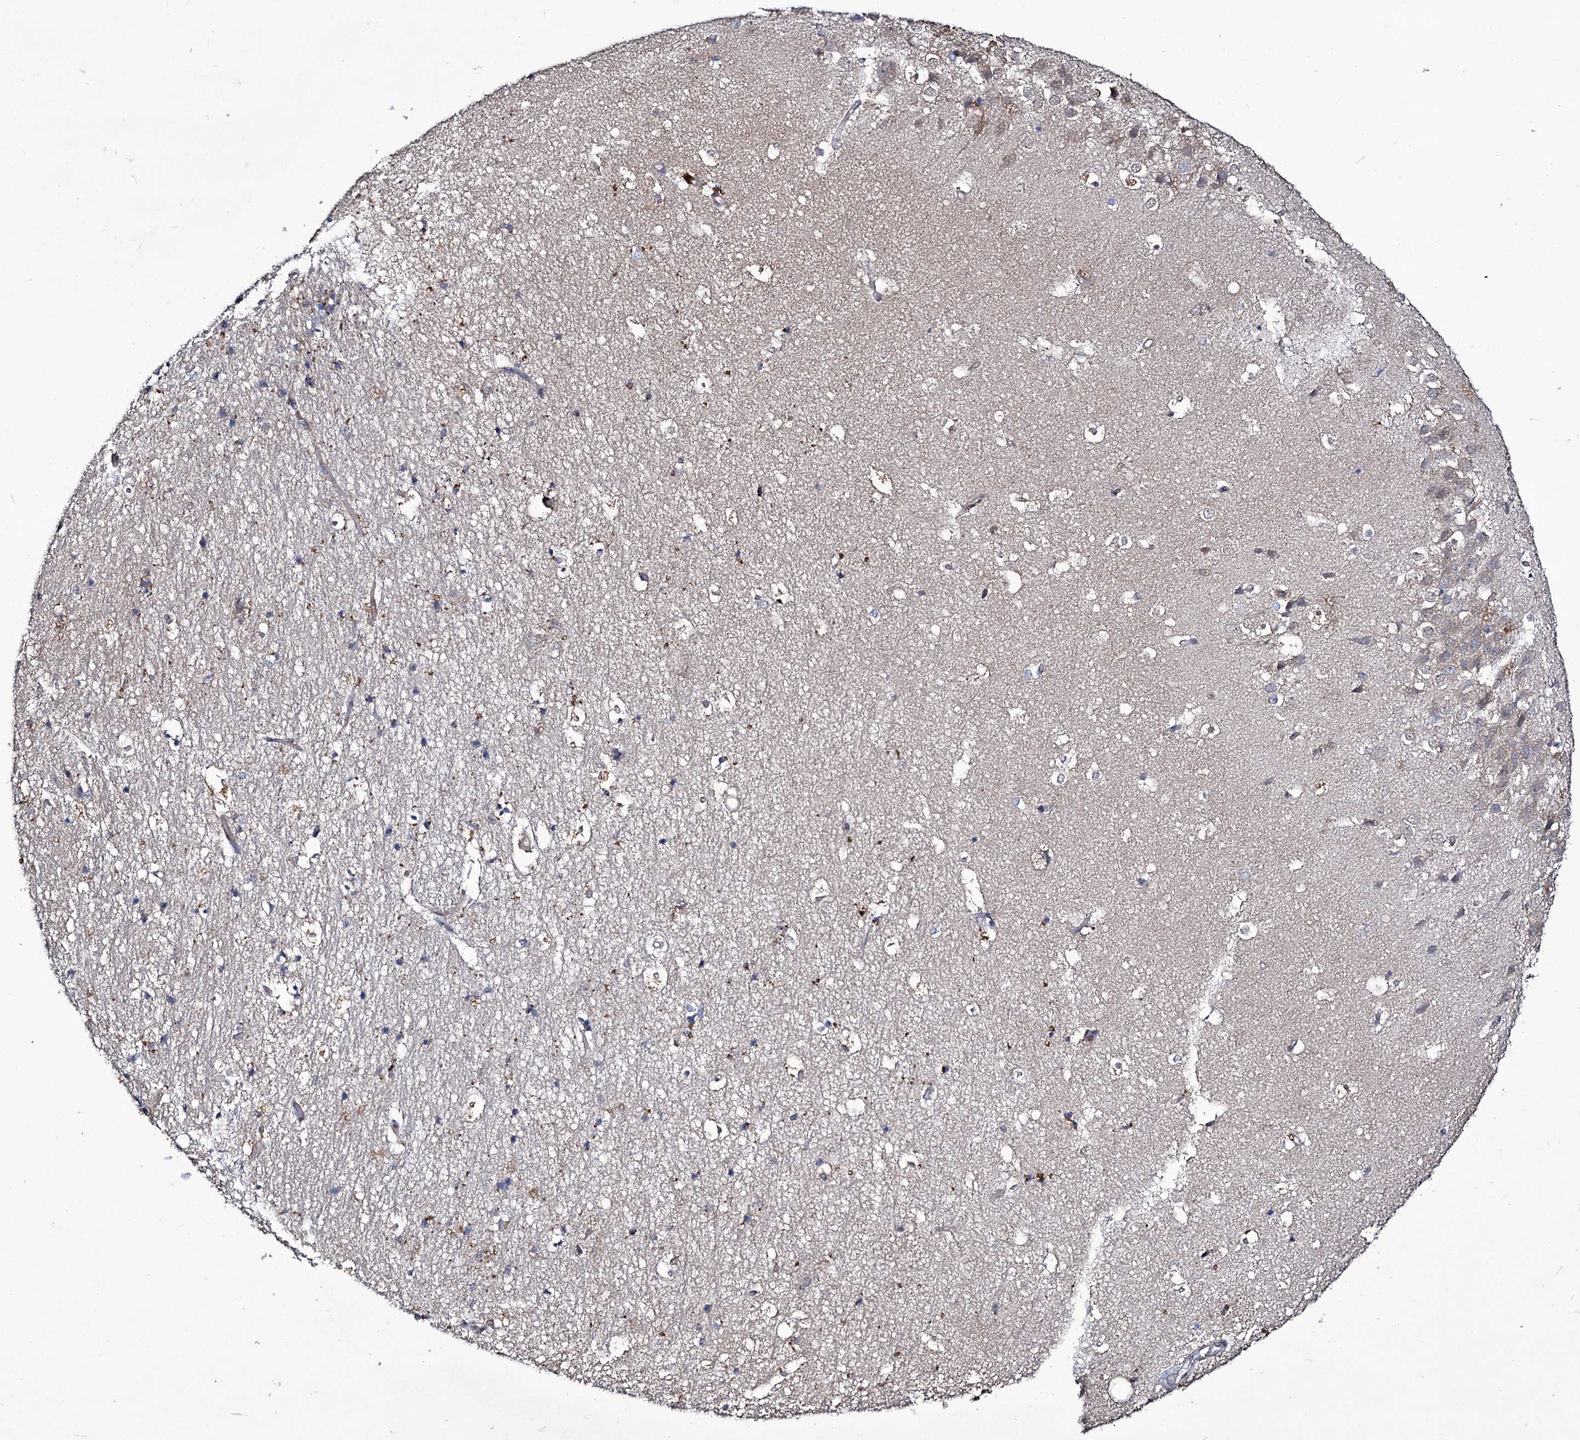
{"staining": {"intensity": "weak", "quantity": "<25%", "location": "cytoplasmic/membranous"}, "tissue": "hippocampus", "cell_type": "Glial cells", "image_type": "normal", "snomed": [{"axis": "morphology", "description": "Normal tissue, NOS"}, {"axis": "topography", "description": "Hippocampus"}], "caption": "Immunohistochemistry of normal human hippocampus demonstrates no staining in glial cells.", "gene": "TUBGCP5", "patient": {"sex": "female", "age": 52}}